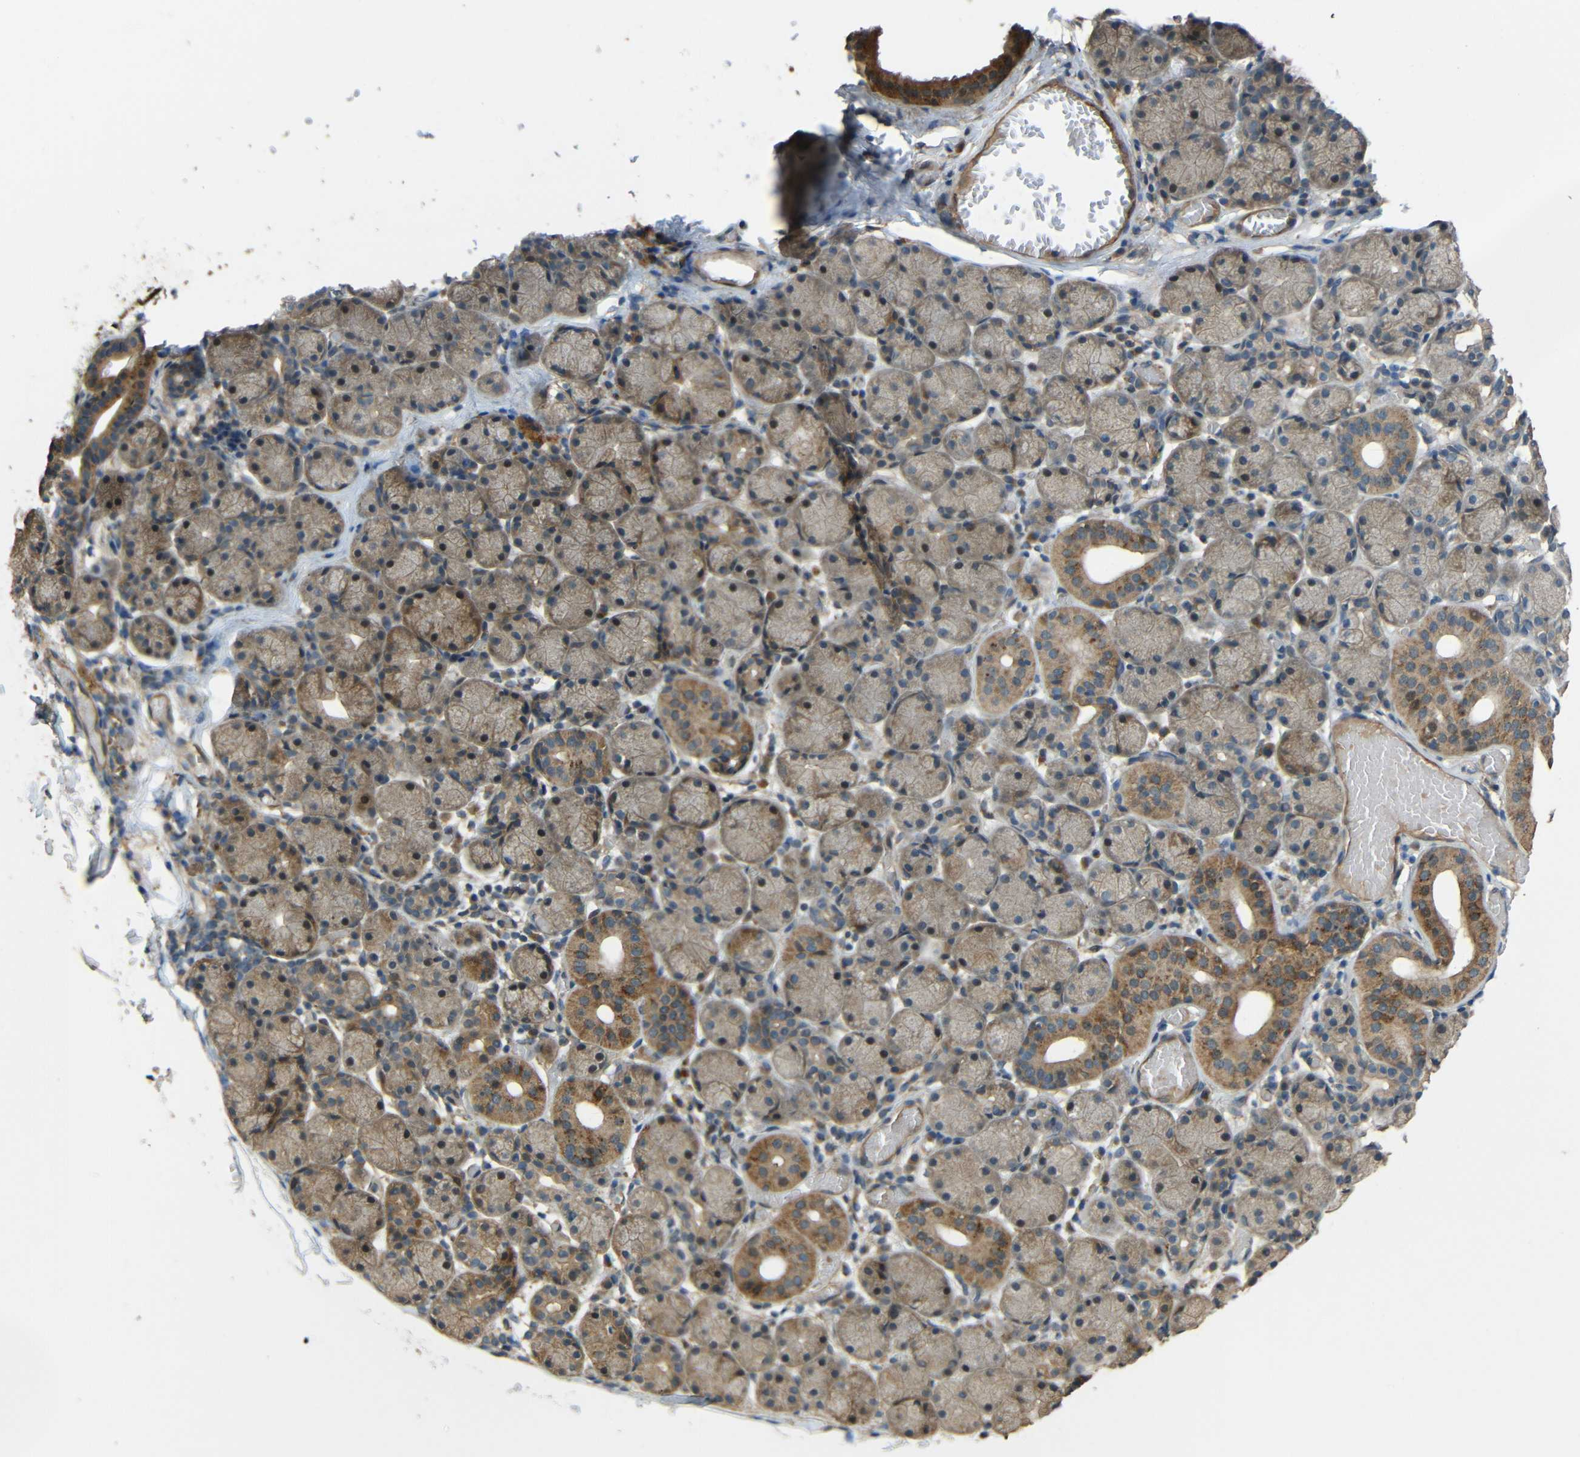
{"staining": {"intensity": "moderate", "quantity": "25%-75%", "location": "cytoplasmic/membranous"}, "tissue": "salivary gland", "cell_type": "Glandular cells", "image_type": "normal", "snomed": [{"axis": "morphology", "description": "Normal tissue, NOS"}, {"axis": "topography", "description": "Salivary gland"}], "caption": "A brown stain labels moderate cytoplasmic/membranous expression of a protein in glandular cells of benign human salivary gland.", "gene": "ACACA", "patient": {"sex": "female", "age": 24}}